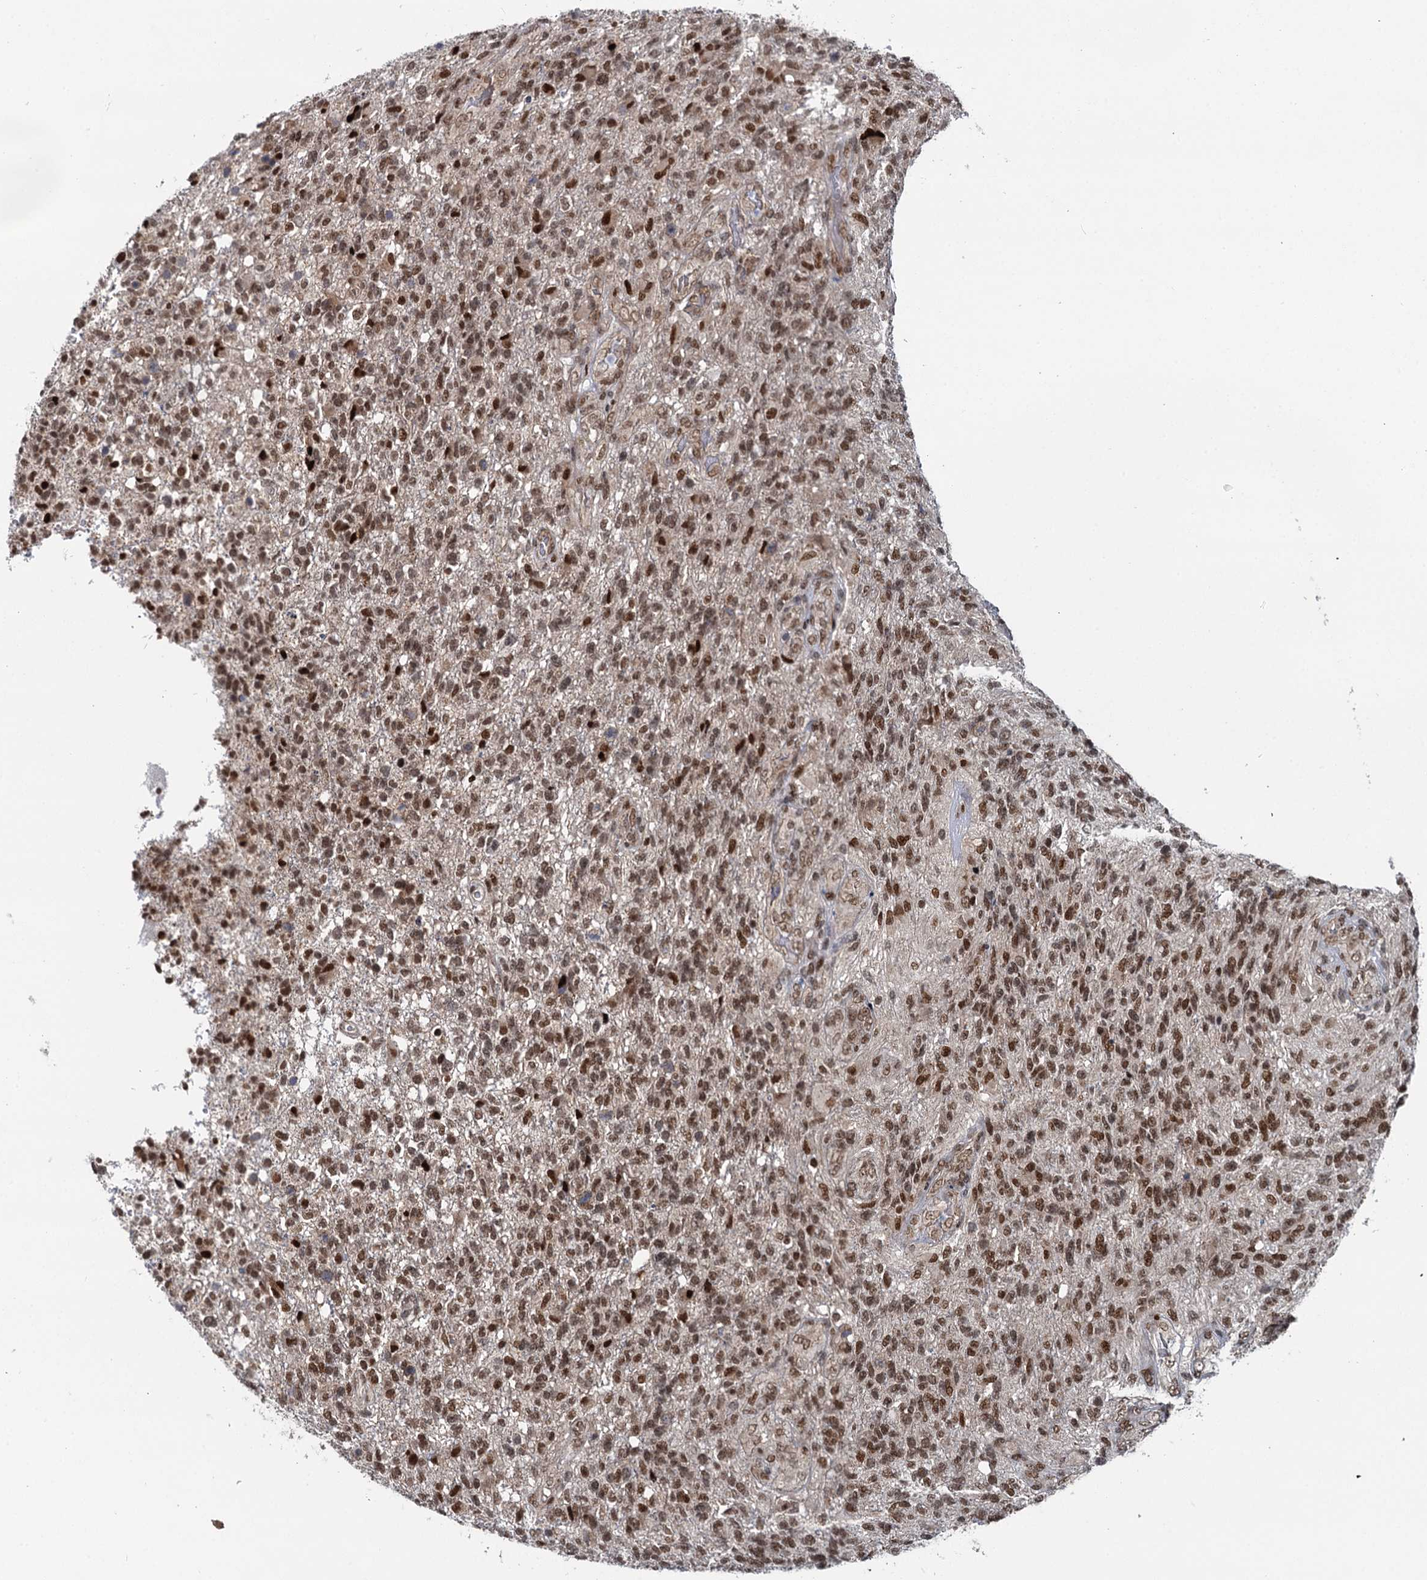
{"staining": {"intensity": "moderate", "quantity": ">75%", "location": "nuclear"}, "tissue": "glioma", "cell_type": "Tumor cells", "image_type": "cancer", "snomed": [{"axis": "morphology", "description": "Glioma, malignant, High grade"}, {"axis": "topography", "description": "Brain"}], "caption": "Brown immunohistochemical staining in malignant glioma (high-grade) shows moderate nuclear positivity in approximately >75% of tumor cells.", "gene": "RUFY2", "patient": {"sex": "male", "age": 56}}